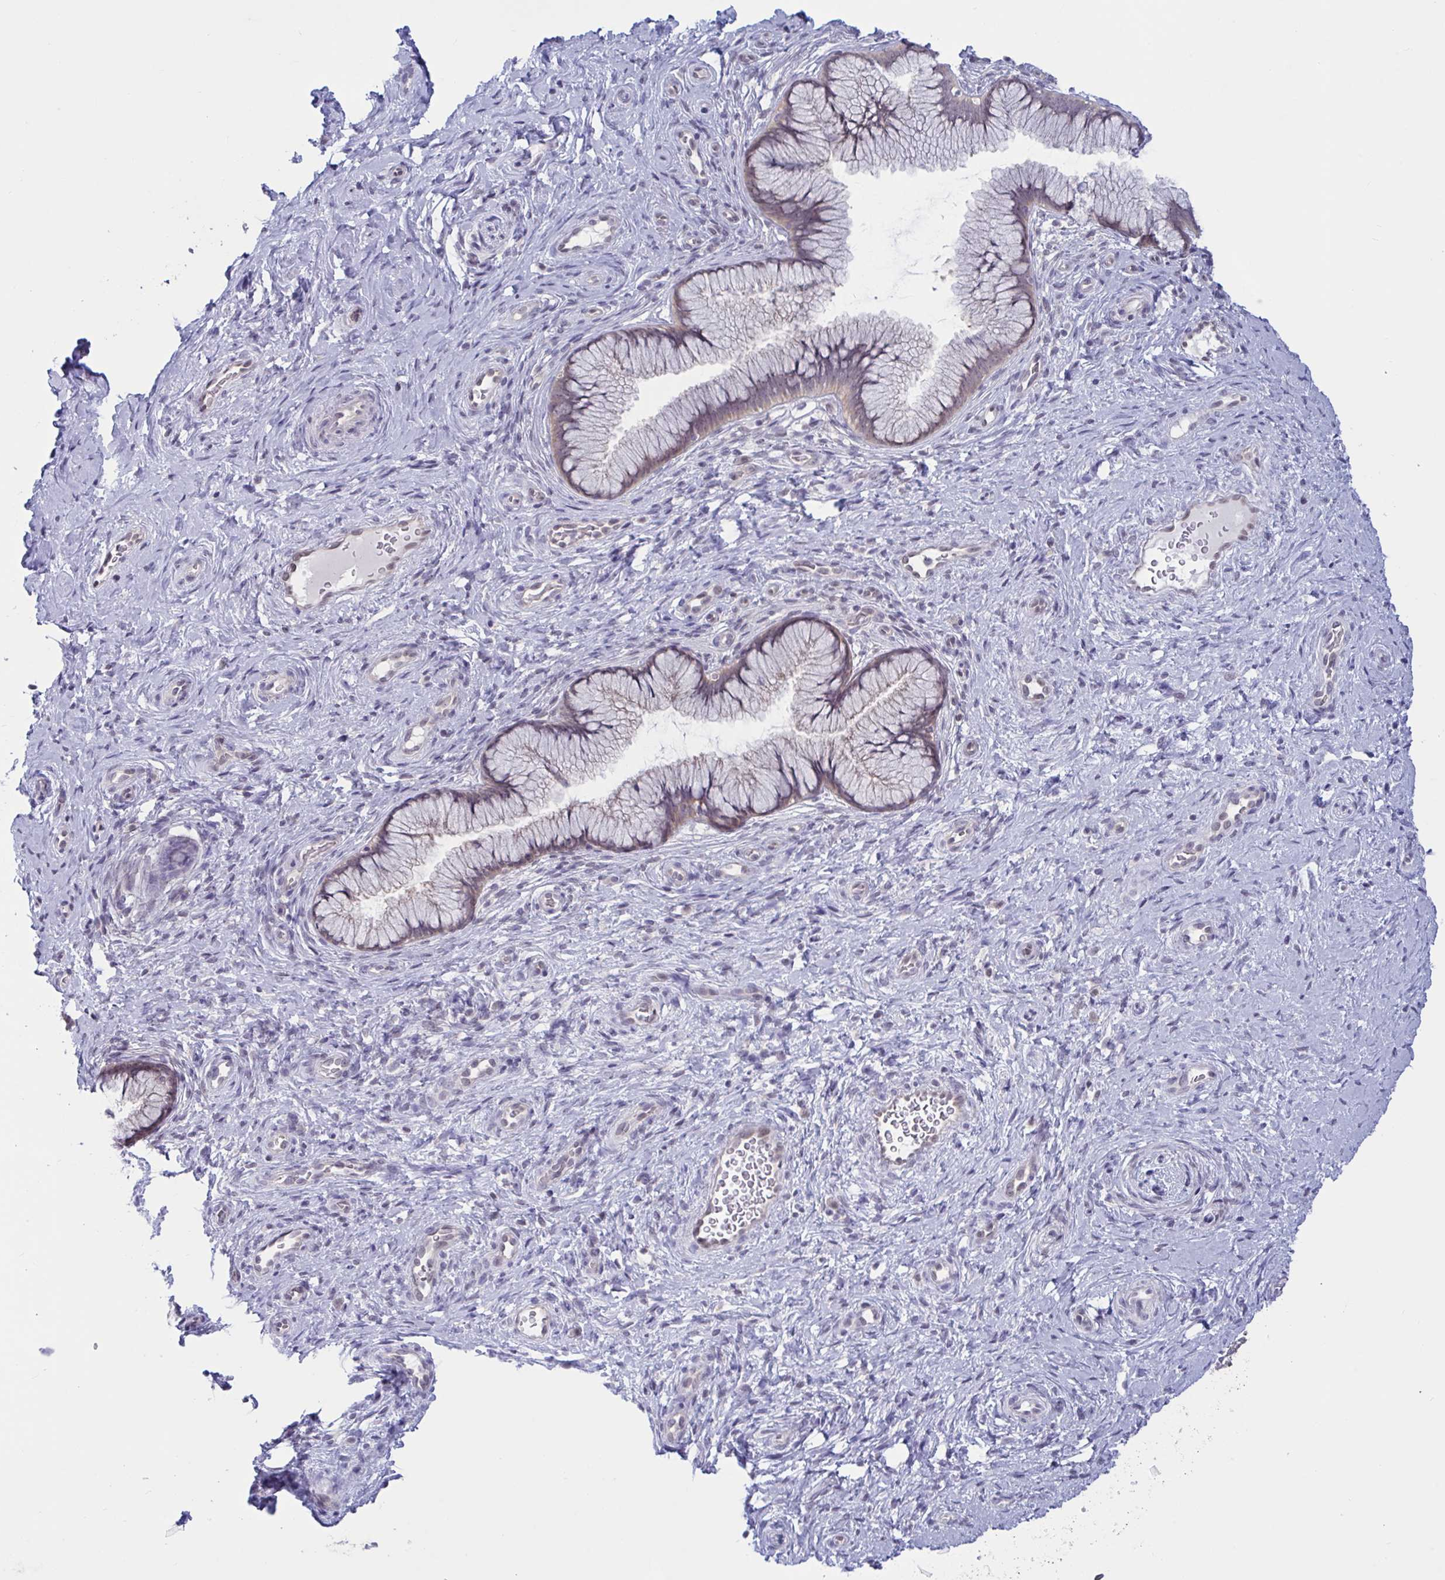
{"staining": {"intensity": "weak", "quantity": "<25%", "location": "cytoplasmic/membranous"}, "tissue": "cervix", "cell_type": "Glandular cells", "image_type": "normal", "snomed": [{"axis": "morphology", "description": "Normal tissue, NOS"}, {"axis": "topography", "description": "Cervix"}], "caption": "Immunohistochemistry of normal human cervix reveals no staining in glandular cells.", "gene": "TSN", "patient": {"sex": "female", "age": 34}}